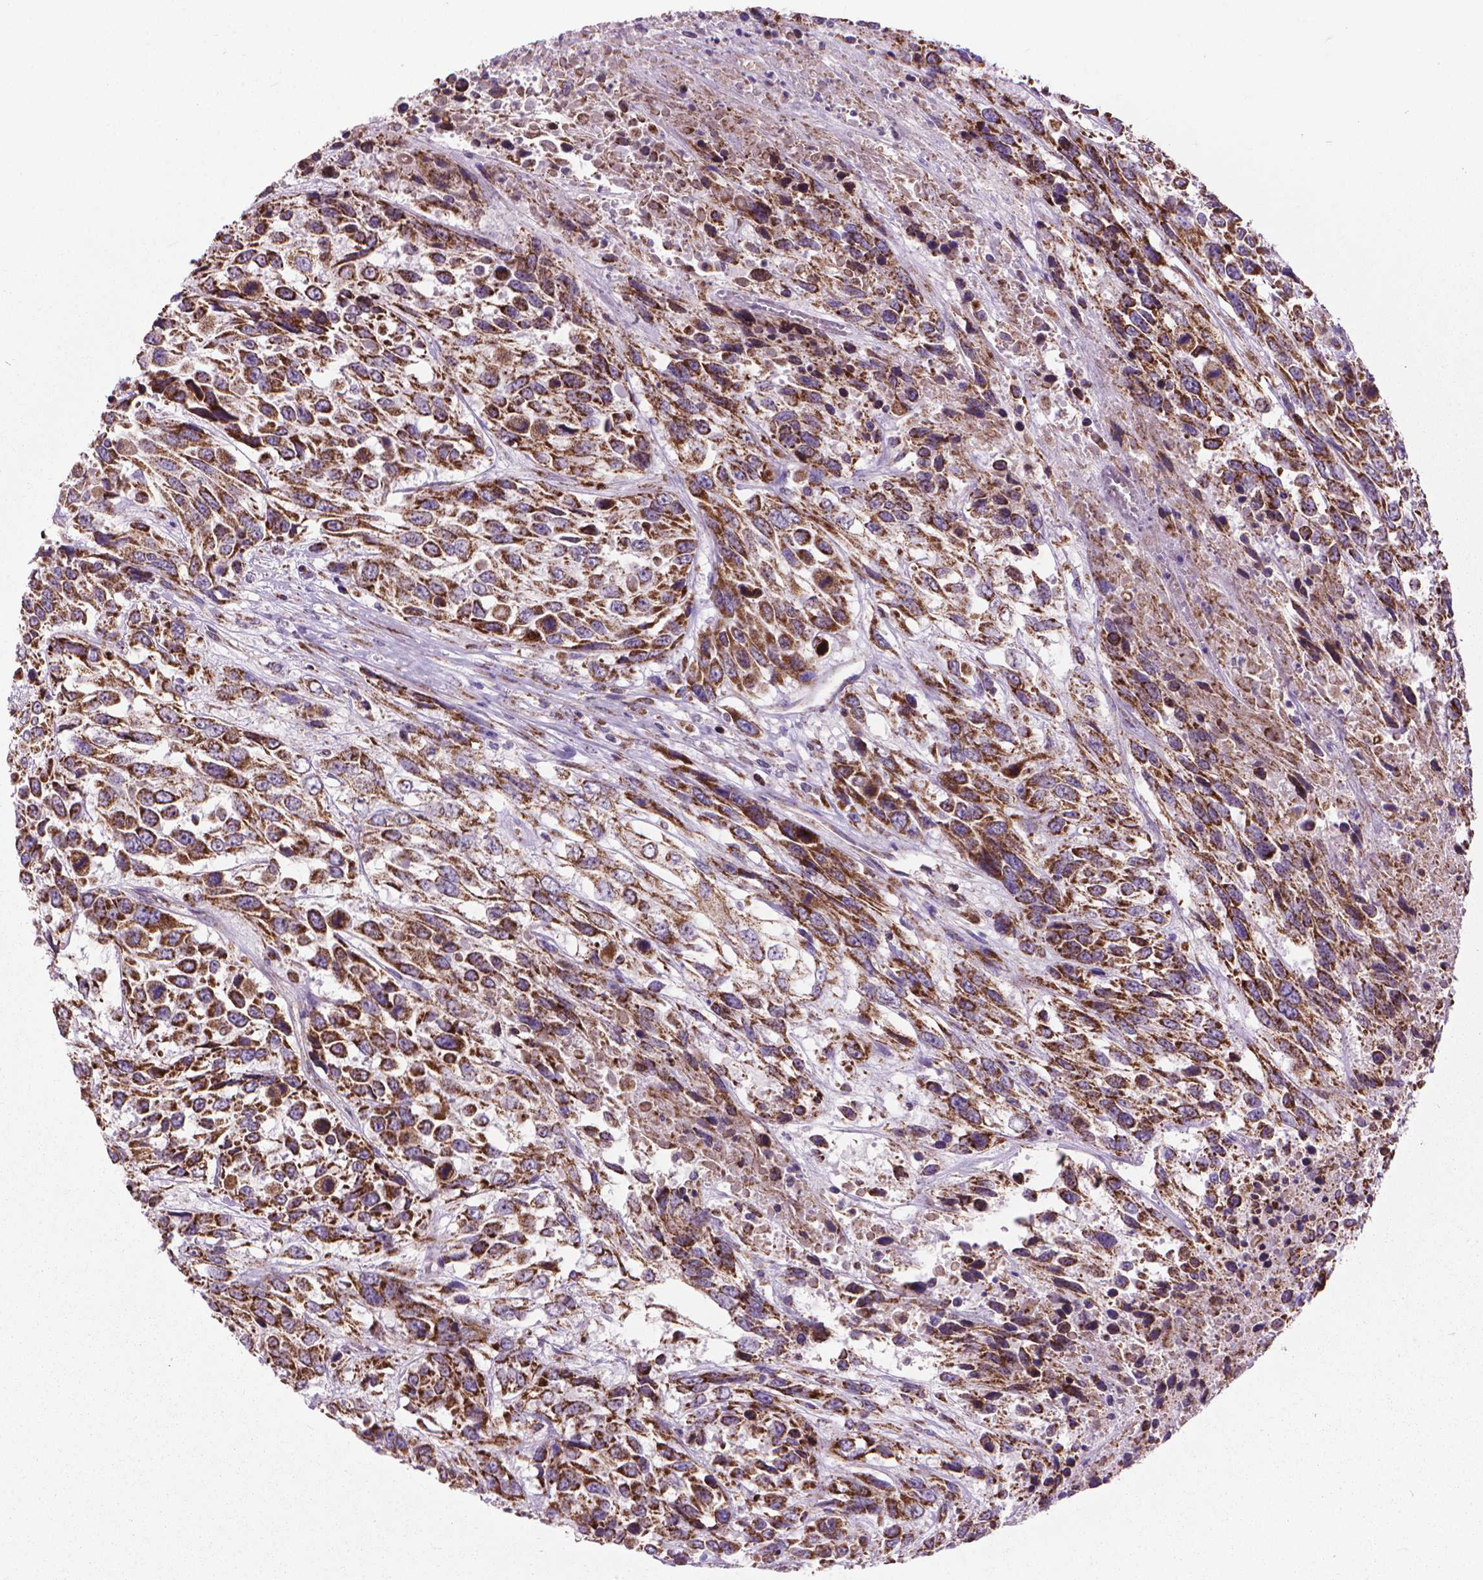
{"staining": {"intensity": "strong", "quantity": ">75%", "location": "cytoplasmic/membranous"}, "tissue": "urothelial cancer", "cell_type": "Tumor cells", "image_type": "cancer", "snomed": [{"axis": "morphology", "description": "Urothelial carcinoma, High grade"}, {"axis": "topography", "description": "Urinary bladder"}], "caption": "An immunohistochemistry micrograph of tumor tissue is shown. Protein staining in brown shows strong cytoplasmic/membranous positivity in urothelial cancer within tumor cells. (brown staining indicates protein expression, while blue staining denotes nuclei).", "gene": "VDAC1", "patient": {"sex": "female", "age": 70}}